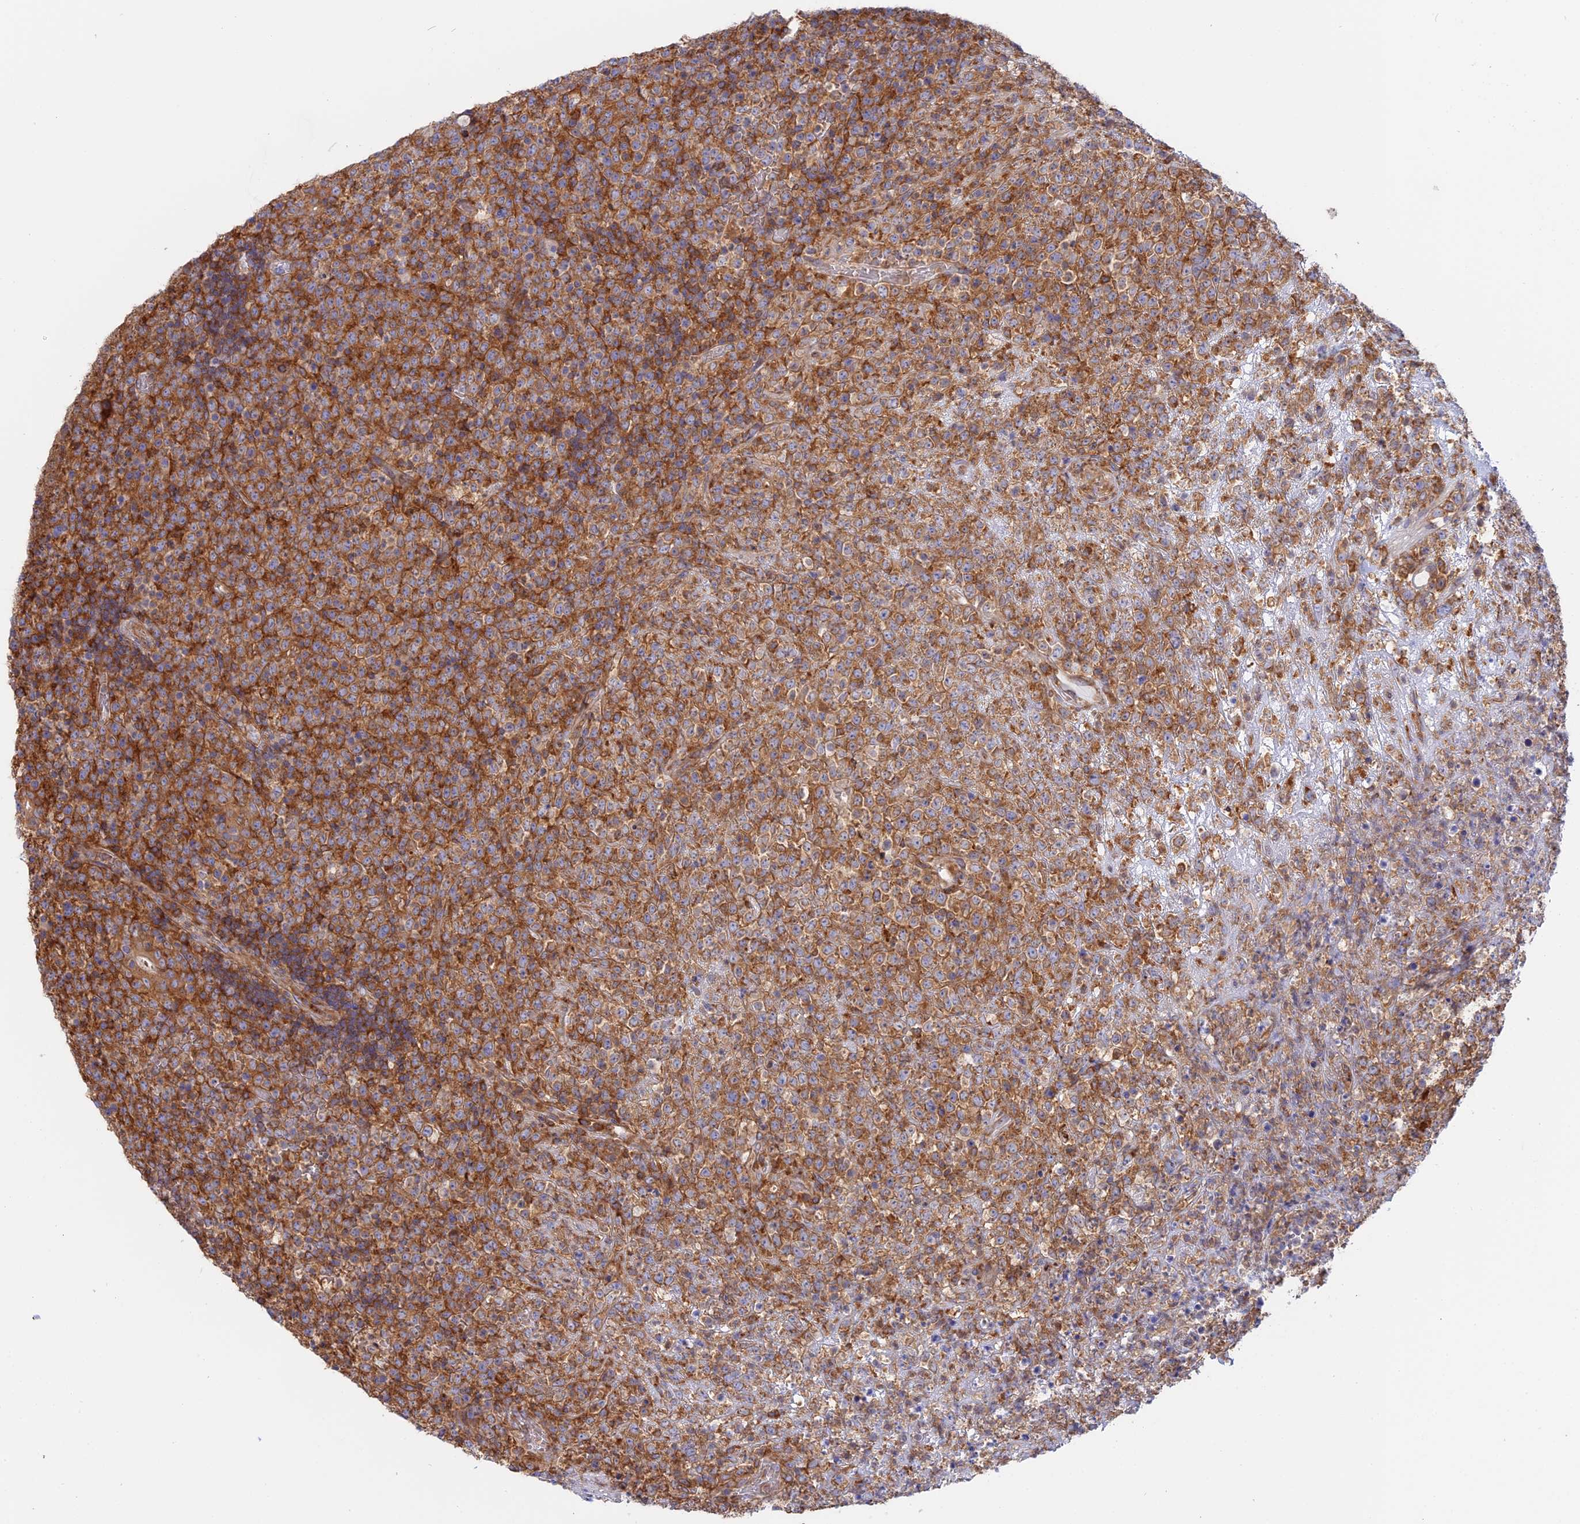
{"staining": {"intensity": "moderate", "quantity": ">75%", "location": "cytoplasmic/membranous"}, "tissue": "lymphoma", "cell_type": "Tumor cells", "image_type": "cancer", "snomed": [{"axis": "morphology", "description": "Malignant lymphoma, non-Hodgkin's type, High grade"}, {"axis": "topography", "description": "Colon"}], "caption": "Immunohistochemical staining of human lymphoma shows moderate cytoplasmic/membranous protein expression in about >75% of tumor cells.", "gene": "GMIP", "patient": {"sex": "female", "age": 53}}